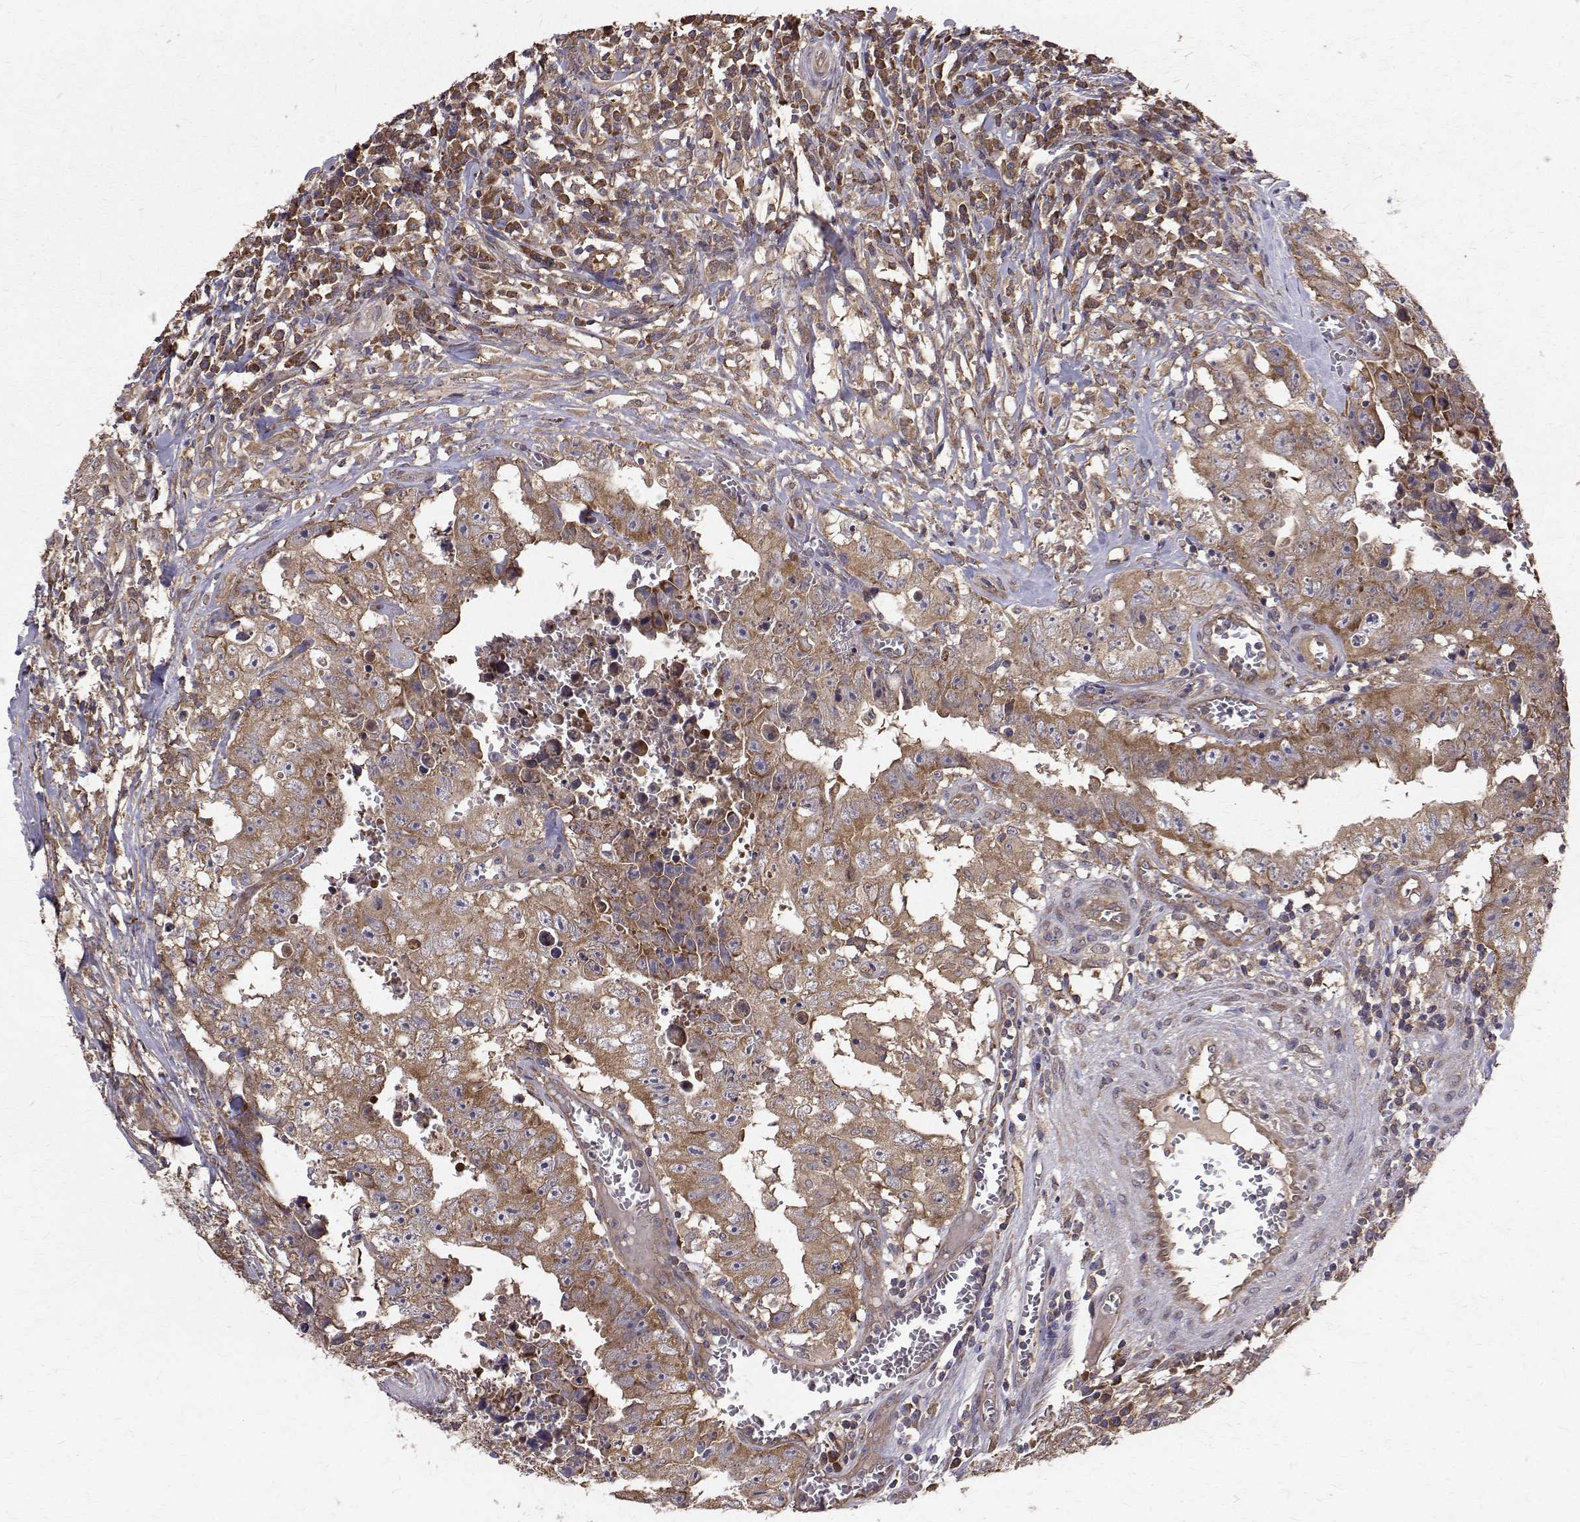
{"staining": {"intensity": "moderate", "quantity": "25%-75%", "location": "cytoplasmic/membranous"}, "tissue": "testis cancer", "cell_type": "Tumor cells", "image_type": "cancer", "snomed": [{"axis": "morphology", "description": "Carcinoma, Embryonal, NOS"}, {"axis": "topography", "description": "Testis"}], "caption": "Human embryonal carcinoma (testis) stained with a brown dye exhibits moderate cytoplasmic/membranous positive expression in about 25%-75% of tumor cells.", "gene": "FARSB", "patient": {"sex": "male", "age": 36}}